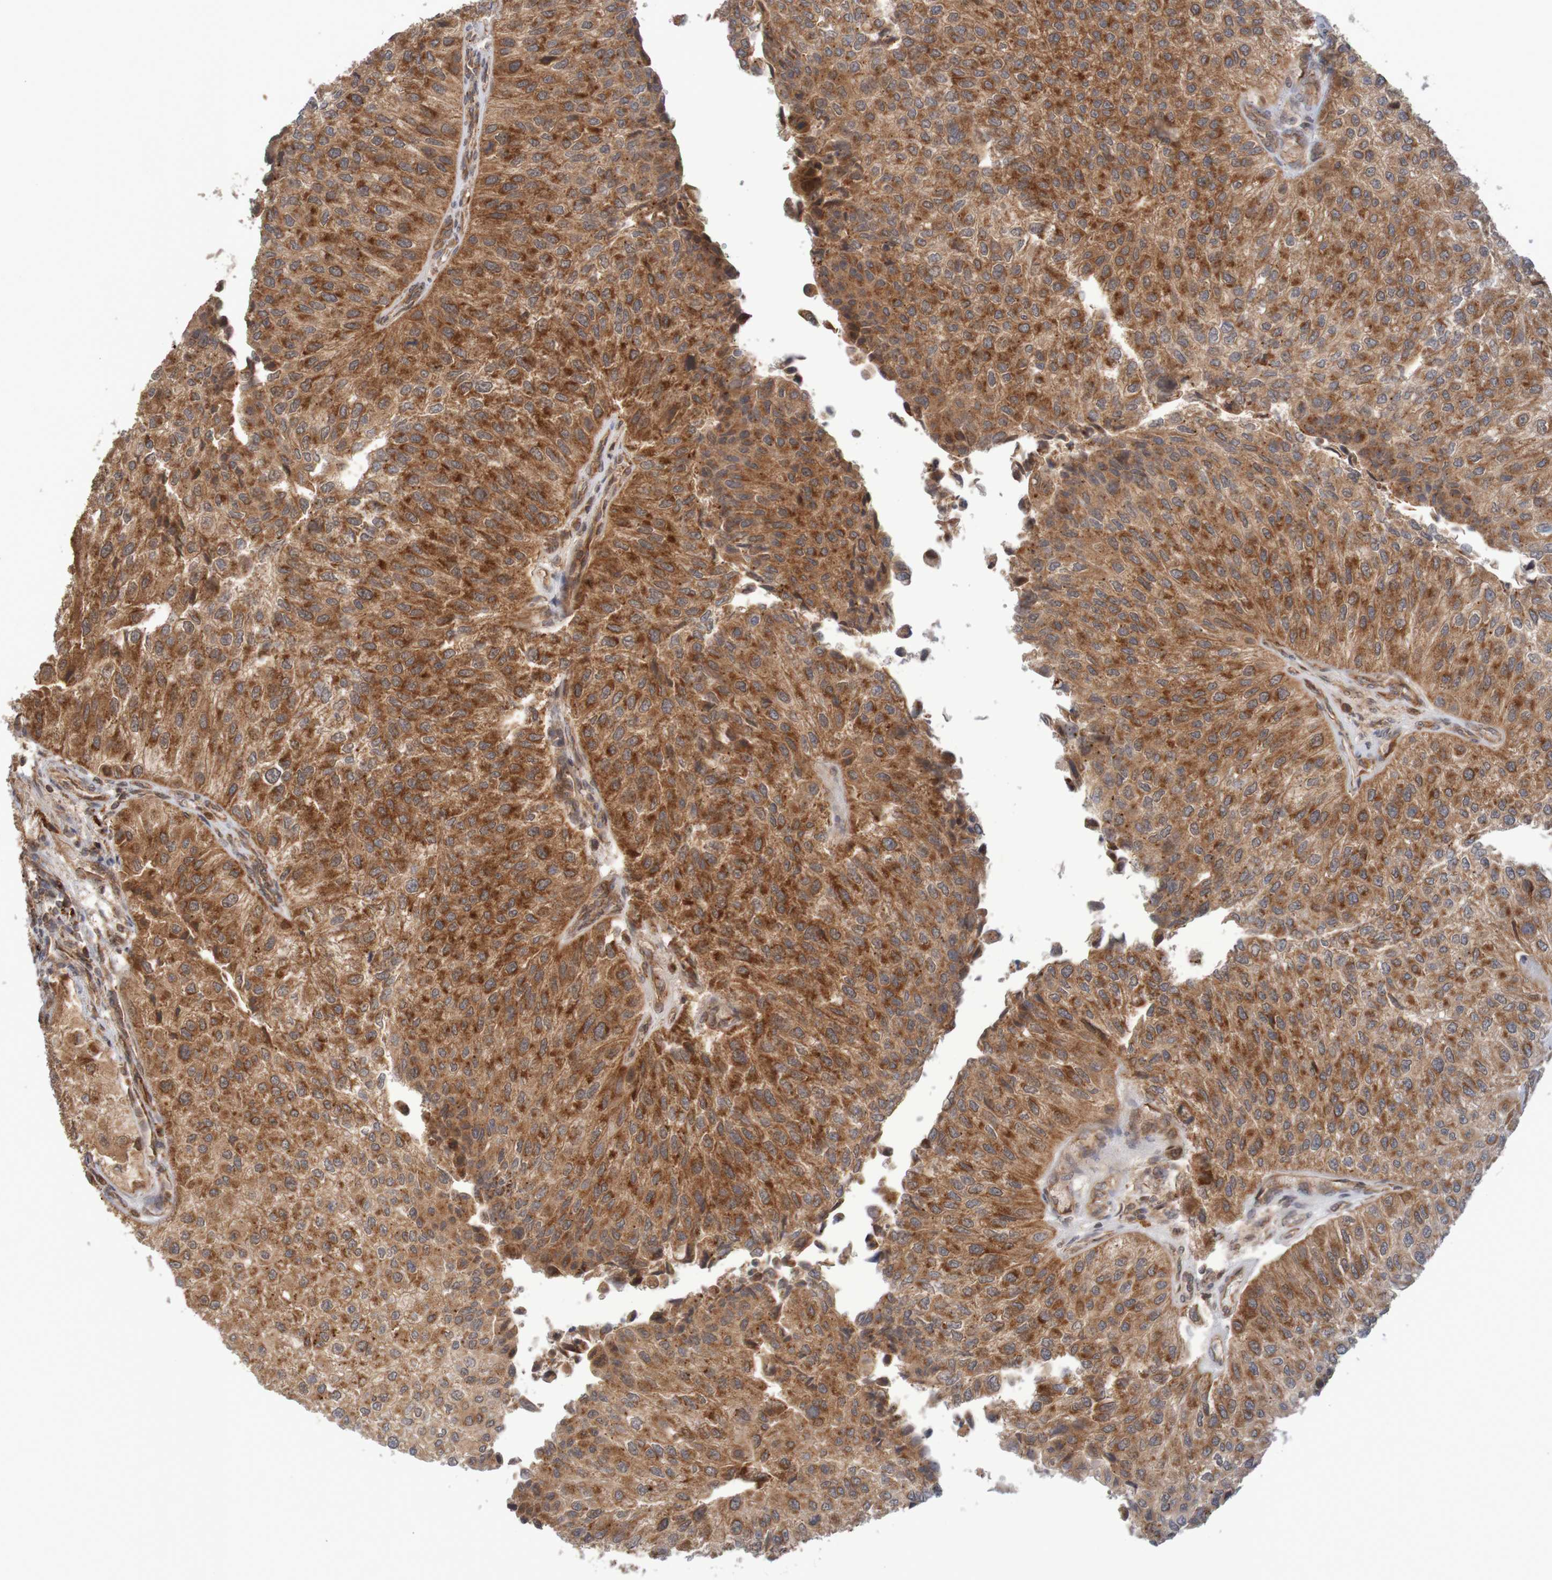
{"staining": {"intensity": "strong", "quantity": ">75%", "location": "cytoplasmic/membranous"}, "tissue": "urothelial cancer", "cell_type": "Tumor cells", "image_type": "cancer", "snomed": [{"axis": "morphology", "description": "Urothelial carcinoma, High grade"}, {"axis": "topography", "description": "Kidney"}, {"axis": "topography", "description": "Urinary bladder"}], "caption": "Protein staining demonstrates strong cytoplasmic/membranous expression in approximately >75% of tumor cells in urothelial carcinoma (high-grade).", "gene": "MRPL52", "patient": {"sex": "male", "age": 77}}